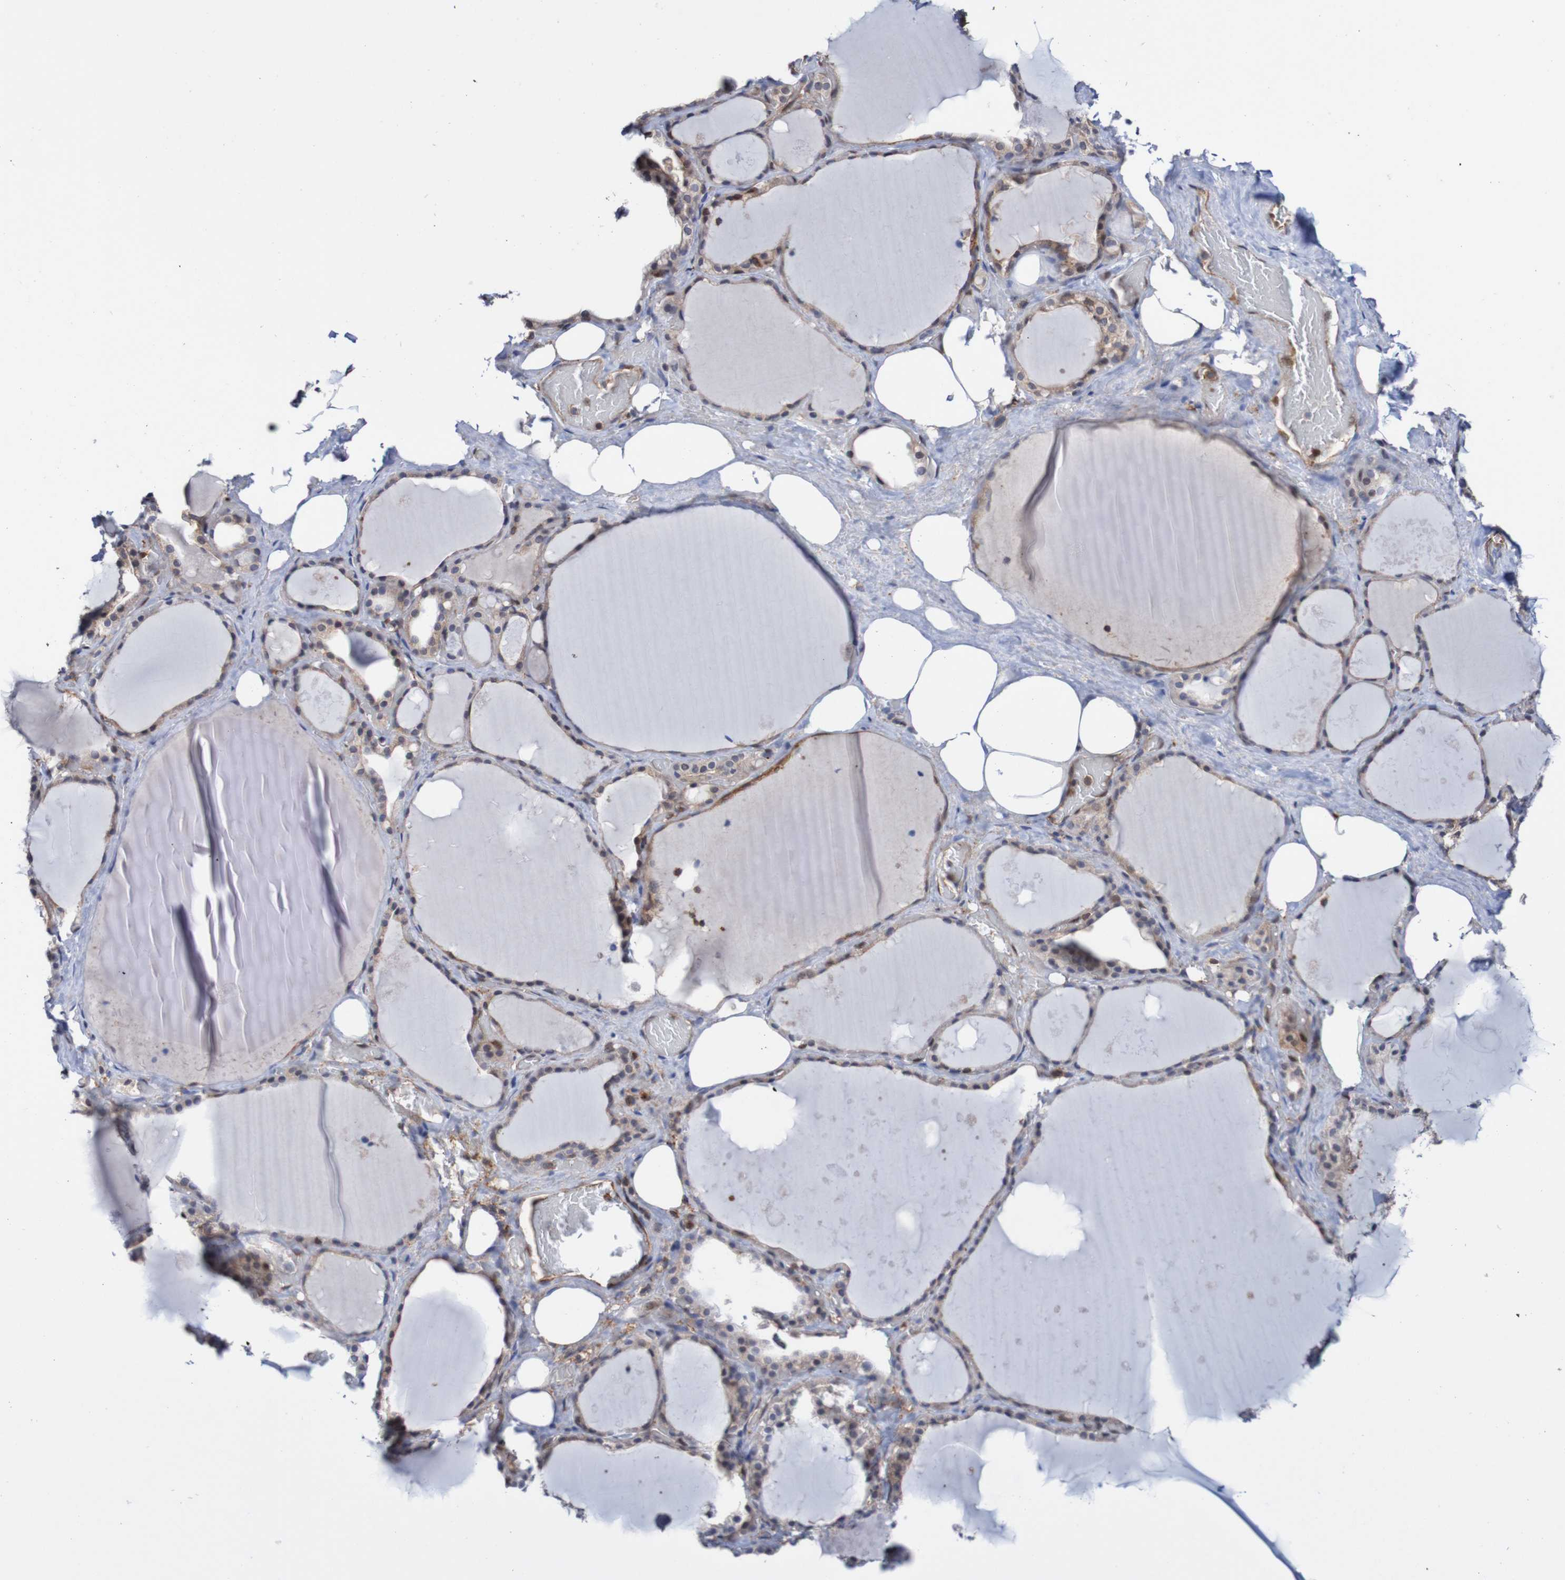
{"staining": {"intensity": "moderate", "quantity": ">75%", "location": "cytoplasmic/membranous"}, "tissue": "thyroid gland", "cell_type": "Glandular cells", "image_type": "normal", "snomed": [{"axis": "morphology", "description": "Normal tissue, NOS"}, {"axis": "topography", "description": "Thyroid gland"}], "caption": "The micrograph reveals a brown stain indicating the presence of a protein in the cytoplasmic/membranous of glandular cells in thyroid gland. The staining is performed using DAB brown chromogen to label protein expression. The nuclei are counter-stained blue using hematoxylin.", "gene": "RIGI", "patient": {"sex": "male", "age": 61}}